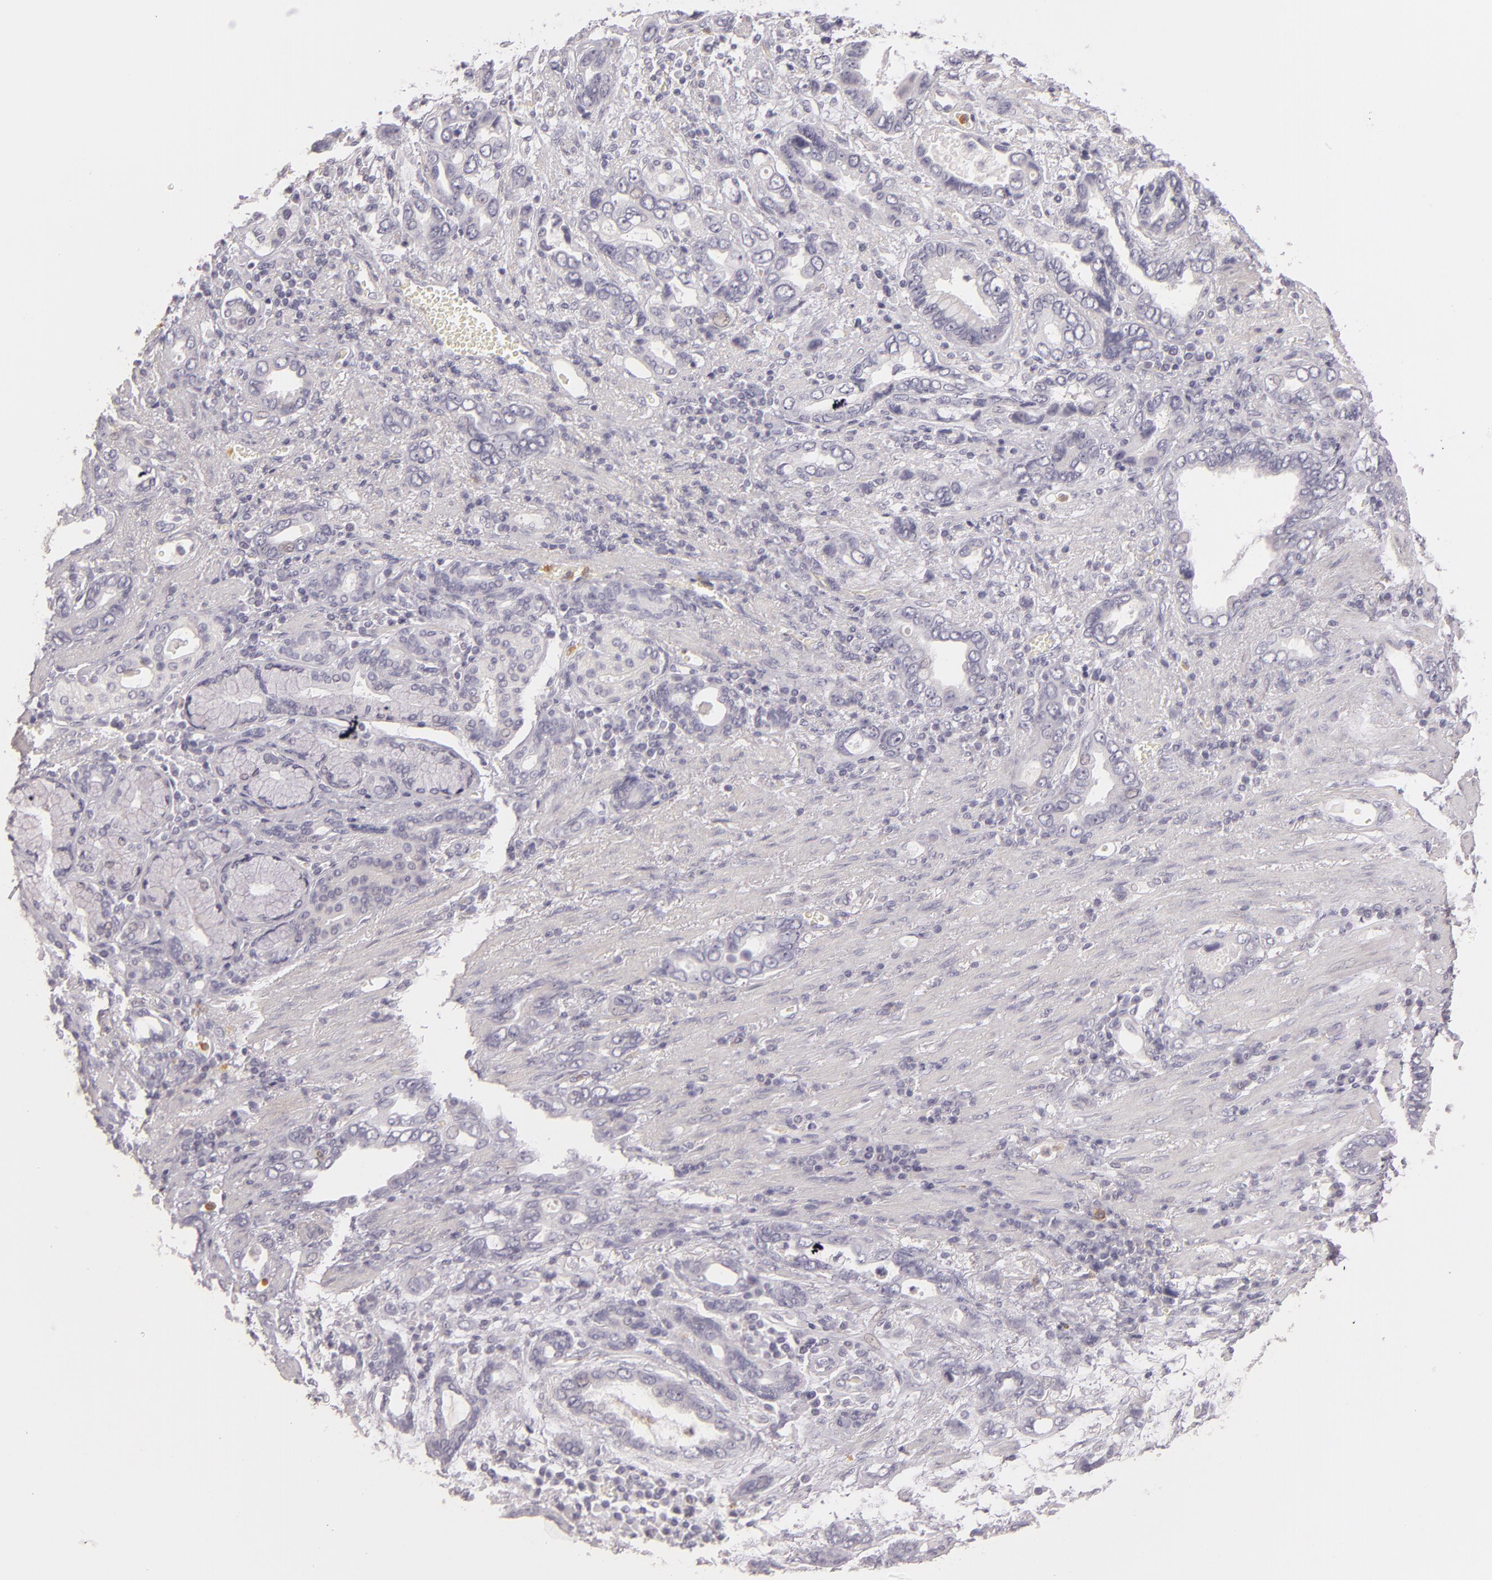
{"staining": {"intensity": "negative", "quantity": "none", "location": "none"}, "tissue": "stomach cancer", "cell_type": "Tumor cells", "image_type": "cancer", "snomed": [{"axis": "morphology", "description": "Adenocarcinoma, NOS"}, {"axis": "topography", "description": "Stomach"}], "caption": "An immunohistochemistry (IHC) image of stomach cancer is shown. There is no staining in tumor cells of stomach cancer. The staining was performed using DAB to visualize the protein expression in brown, while the nuclei were stained in blue with hematoxylin (Magnification: 20x).", "gene": "FAM181A", "patient": {"sex": "male", "age": 78}}